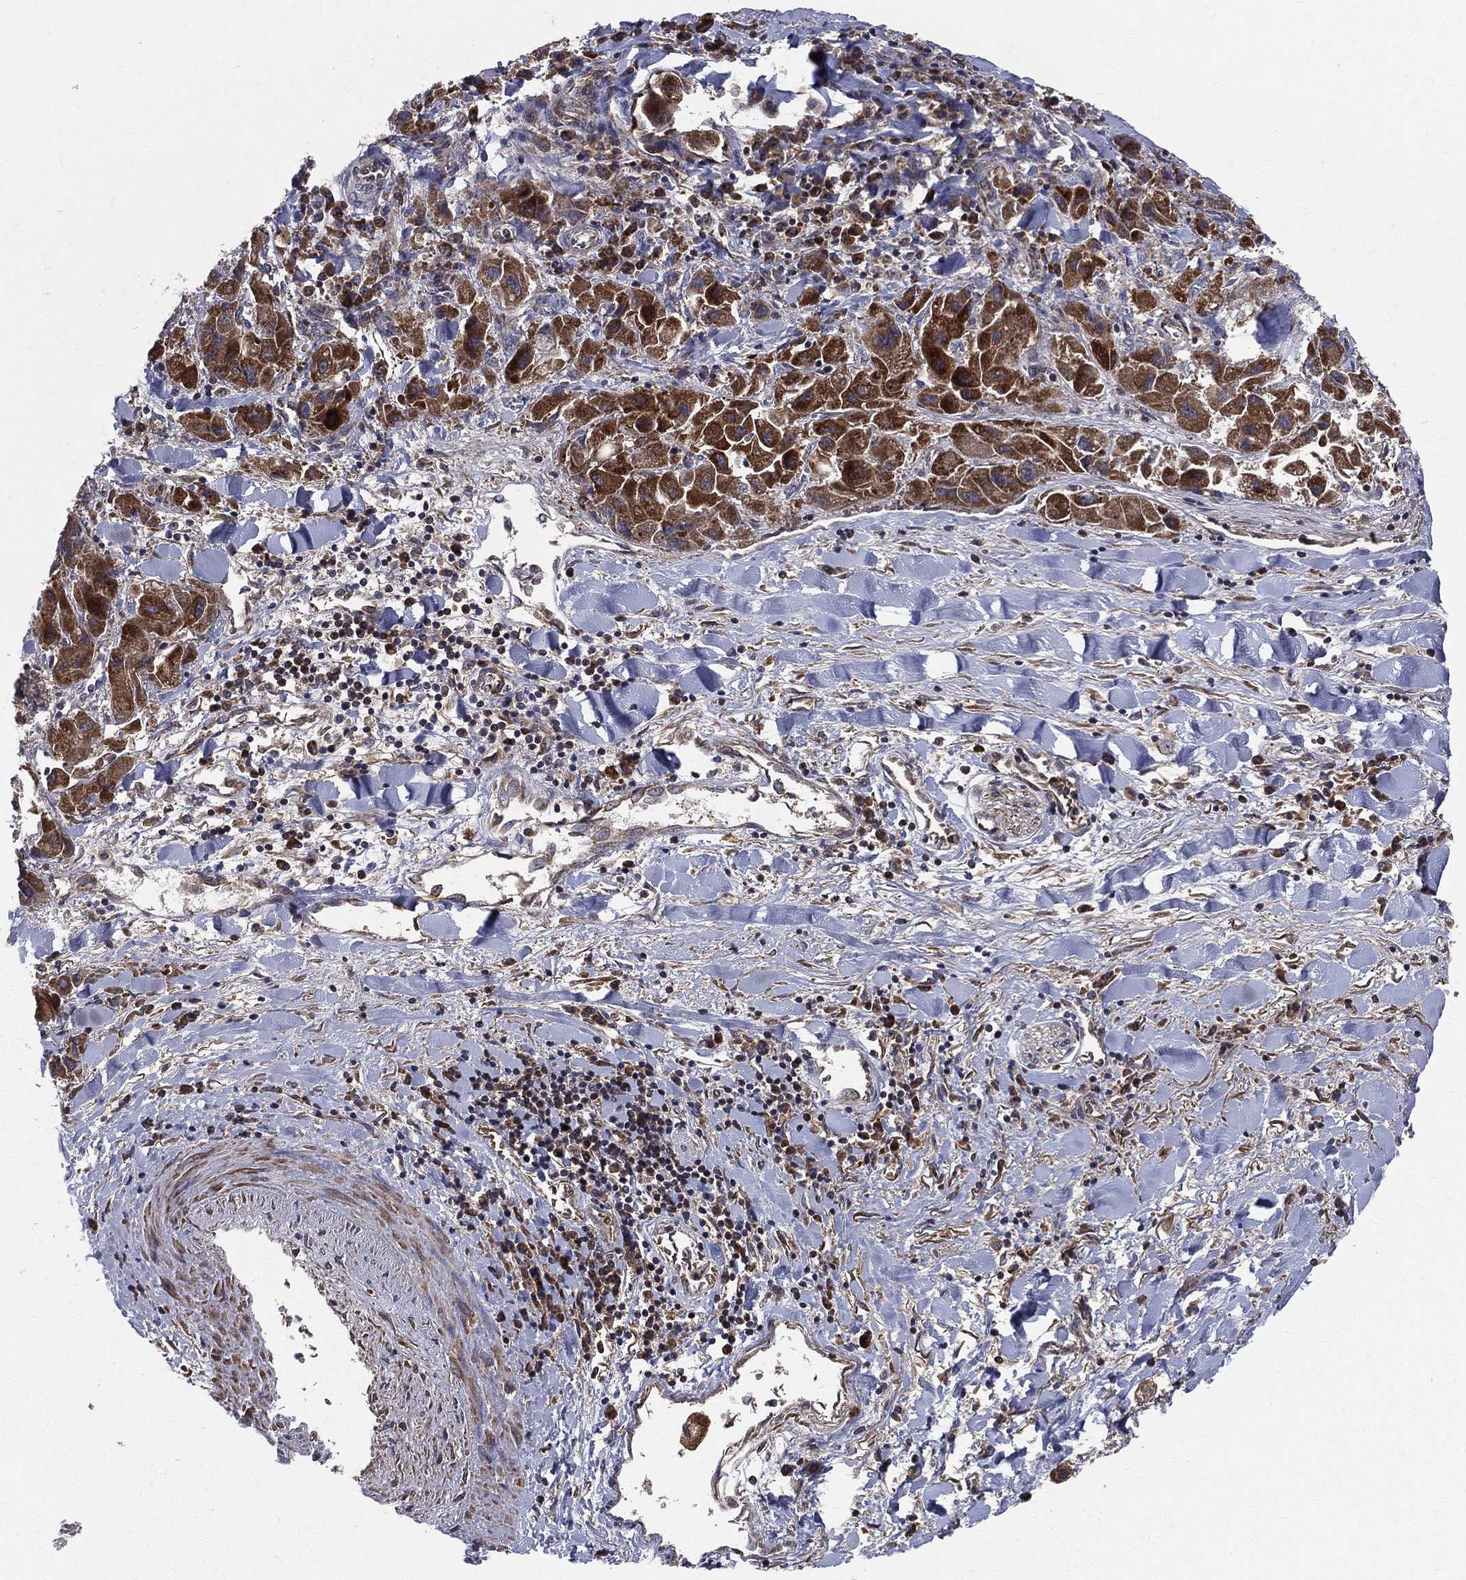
{"staining": {"intensity": "strong", "quantity": ">75%", "location": "cytoplasmic/membranous"}, "tissue": "liver cancer", "cell_type": "Tumor cells", "image_type": "cancer", "snomed": [{"axis": "morphology", "description": "Carcinoma, Hepatocellular, NOS"}, {"axis": "topography", "description": "Liver"}], "caption": "A histopathology image of human liver hepatocellular carcinoma stained for a protein exhibits strong cytoplasmic/membranous brown staining in tumor cells. (DAB (3,3'-diaminobenzidine) IHC with brightfield microscopy, high magnification).", "gene": "MIX23", "patient": {"sex": "male", "age": 24}}